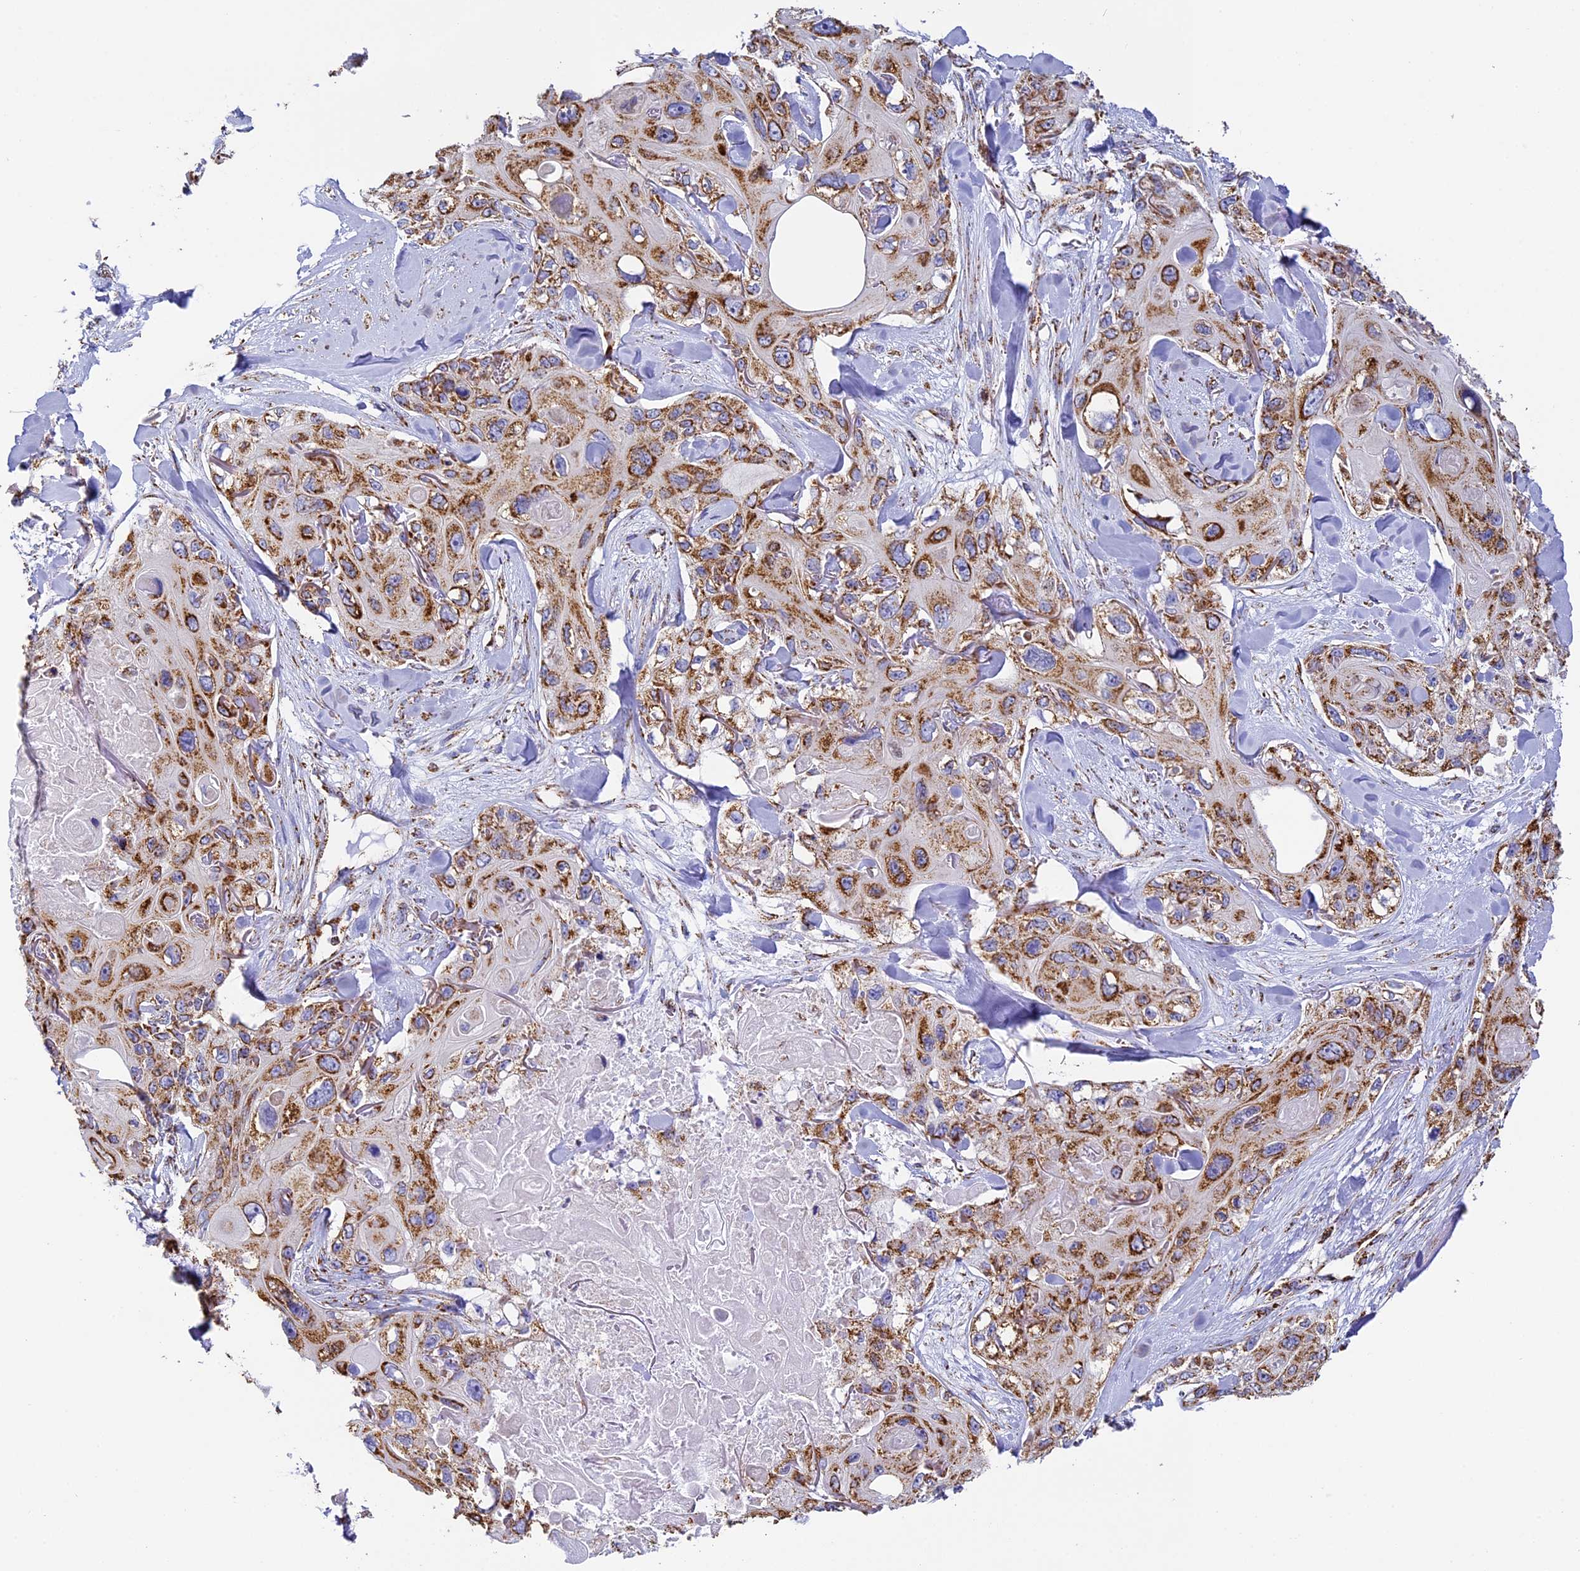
{"staining": {"intensity": "moderate", "quantity": ">75%", "location": "cytoplasmic/membranous"}, "tissue": "skin cancer", "cell_type": "Tumor cells", "image_type": "cancer", "snomed": [{"axis": "morphology", "description": "Normal tissue, NOS"}, {"axis": "morphology", "description": "Squamous cell carcinoma, NOS"}, {"axis": "topography", "description": "Skin"}], "caption": "Skin squamous cell carcinoma stained with a protein marker reveals moderate staining in tumor cells.", "gene": "STK17A", "patient": {"sex": "male", "age": 72}}